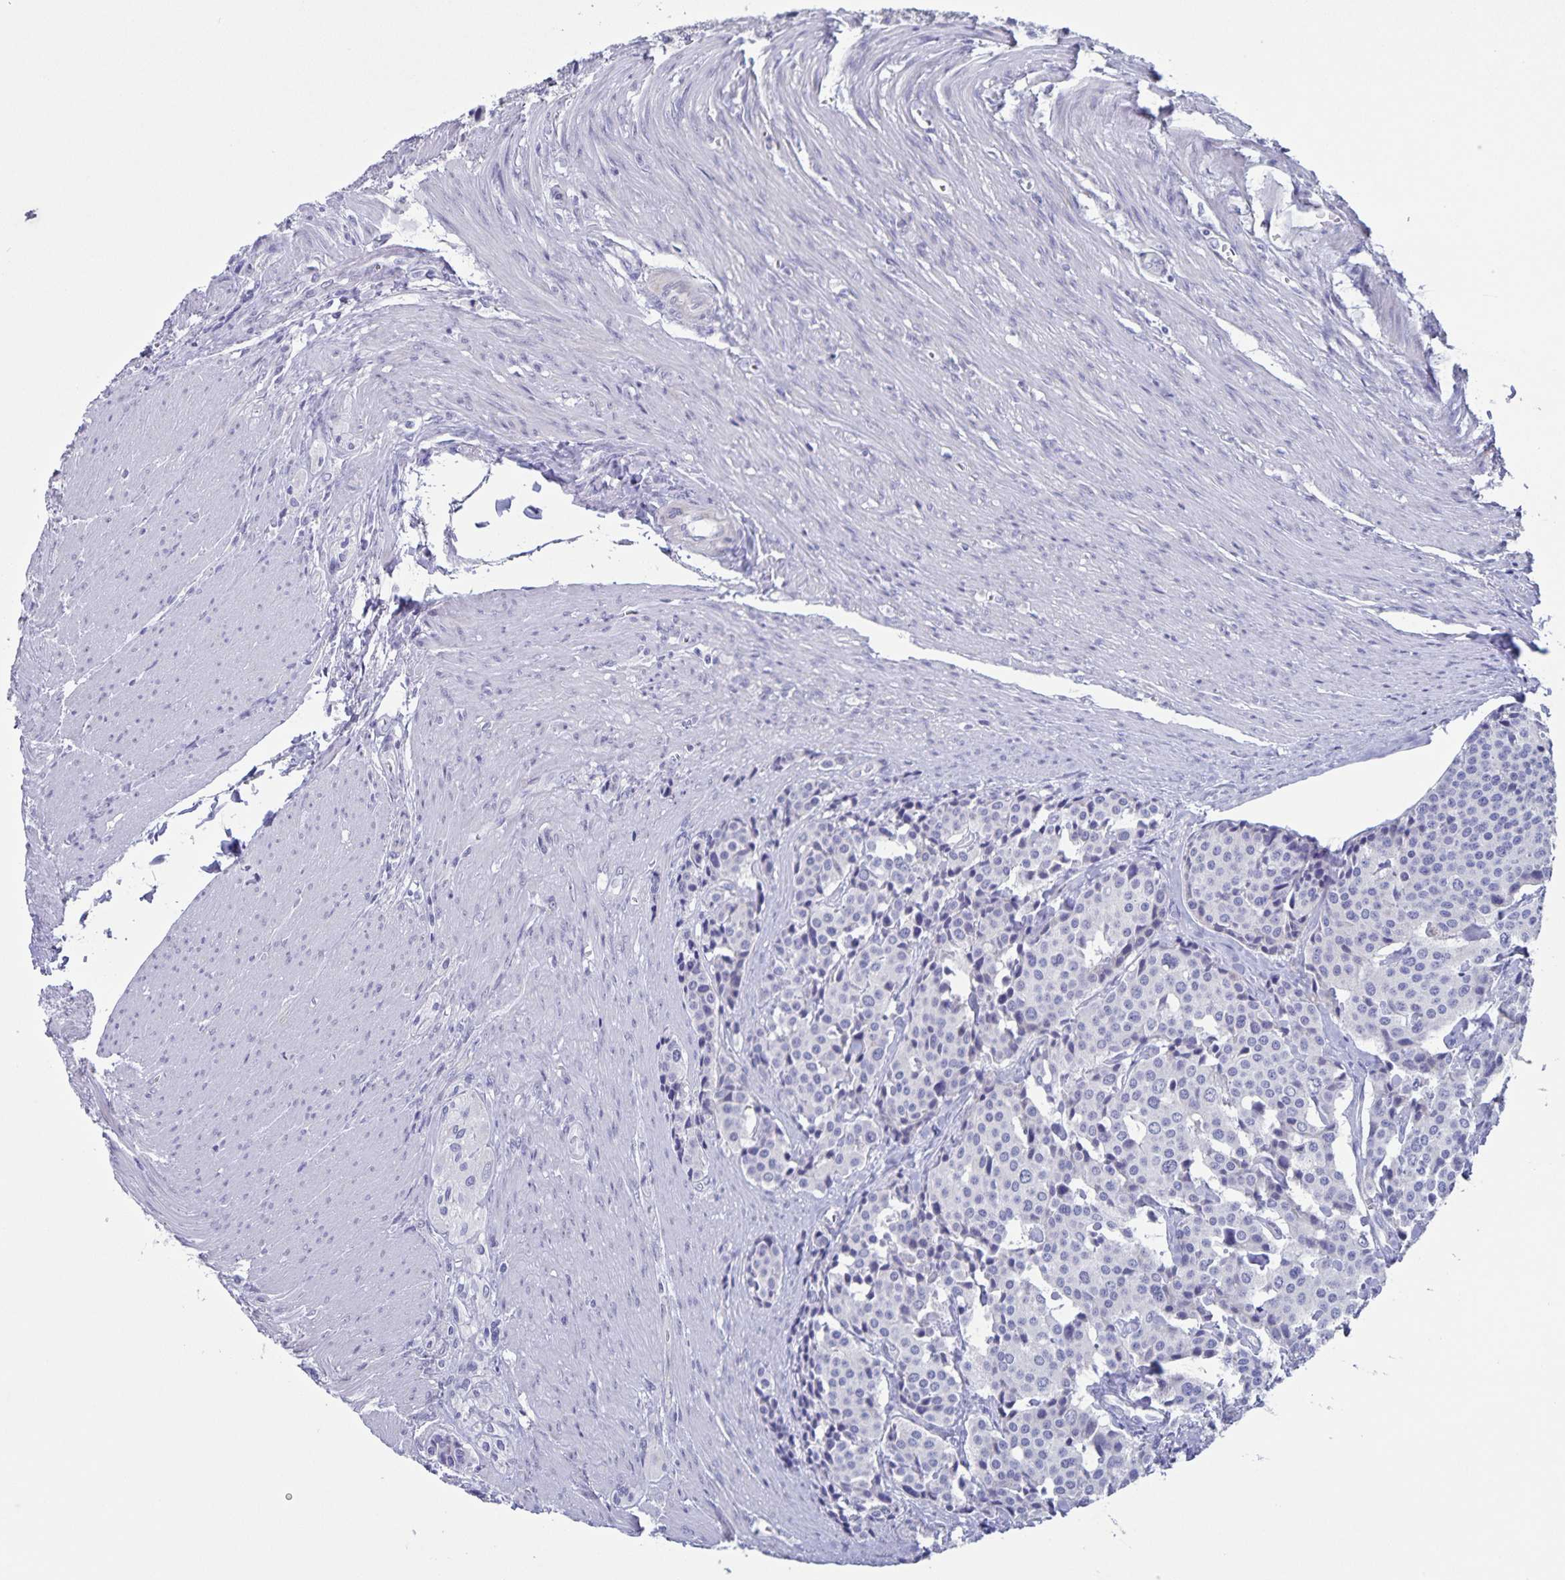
{"staining": {"intensity": "negative", "quantity": "none", "location": "none"}, "tissue": "carcinoid", "cell_type": "Tumor cells", "image_type": "cancer", "snomed": [{"axis": "morphology", "description": "Carcinoid, malignant, NOS"}, {"axis": "topography", "description": "Small intestine"}], "caption": "This is an immunohistochemistry (IHC) micrograph of carcinoid (malignant). There is no positivity in tumor cells.", "gene": "AQP4", "patient": {"sex": "male", "age": 73}}